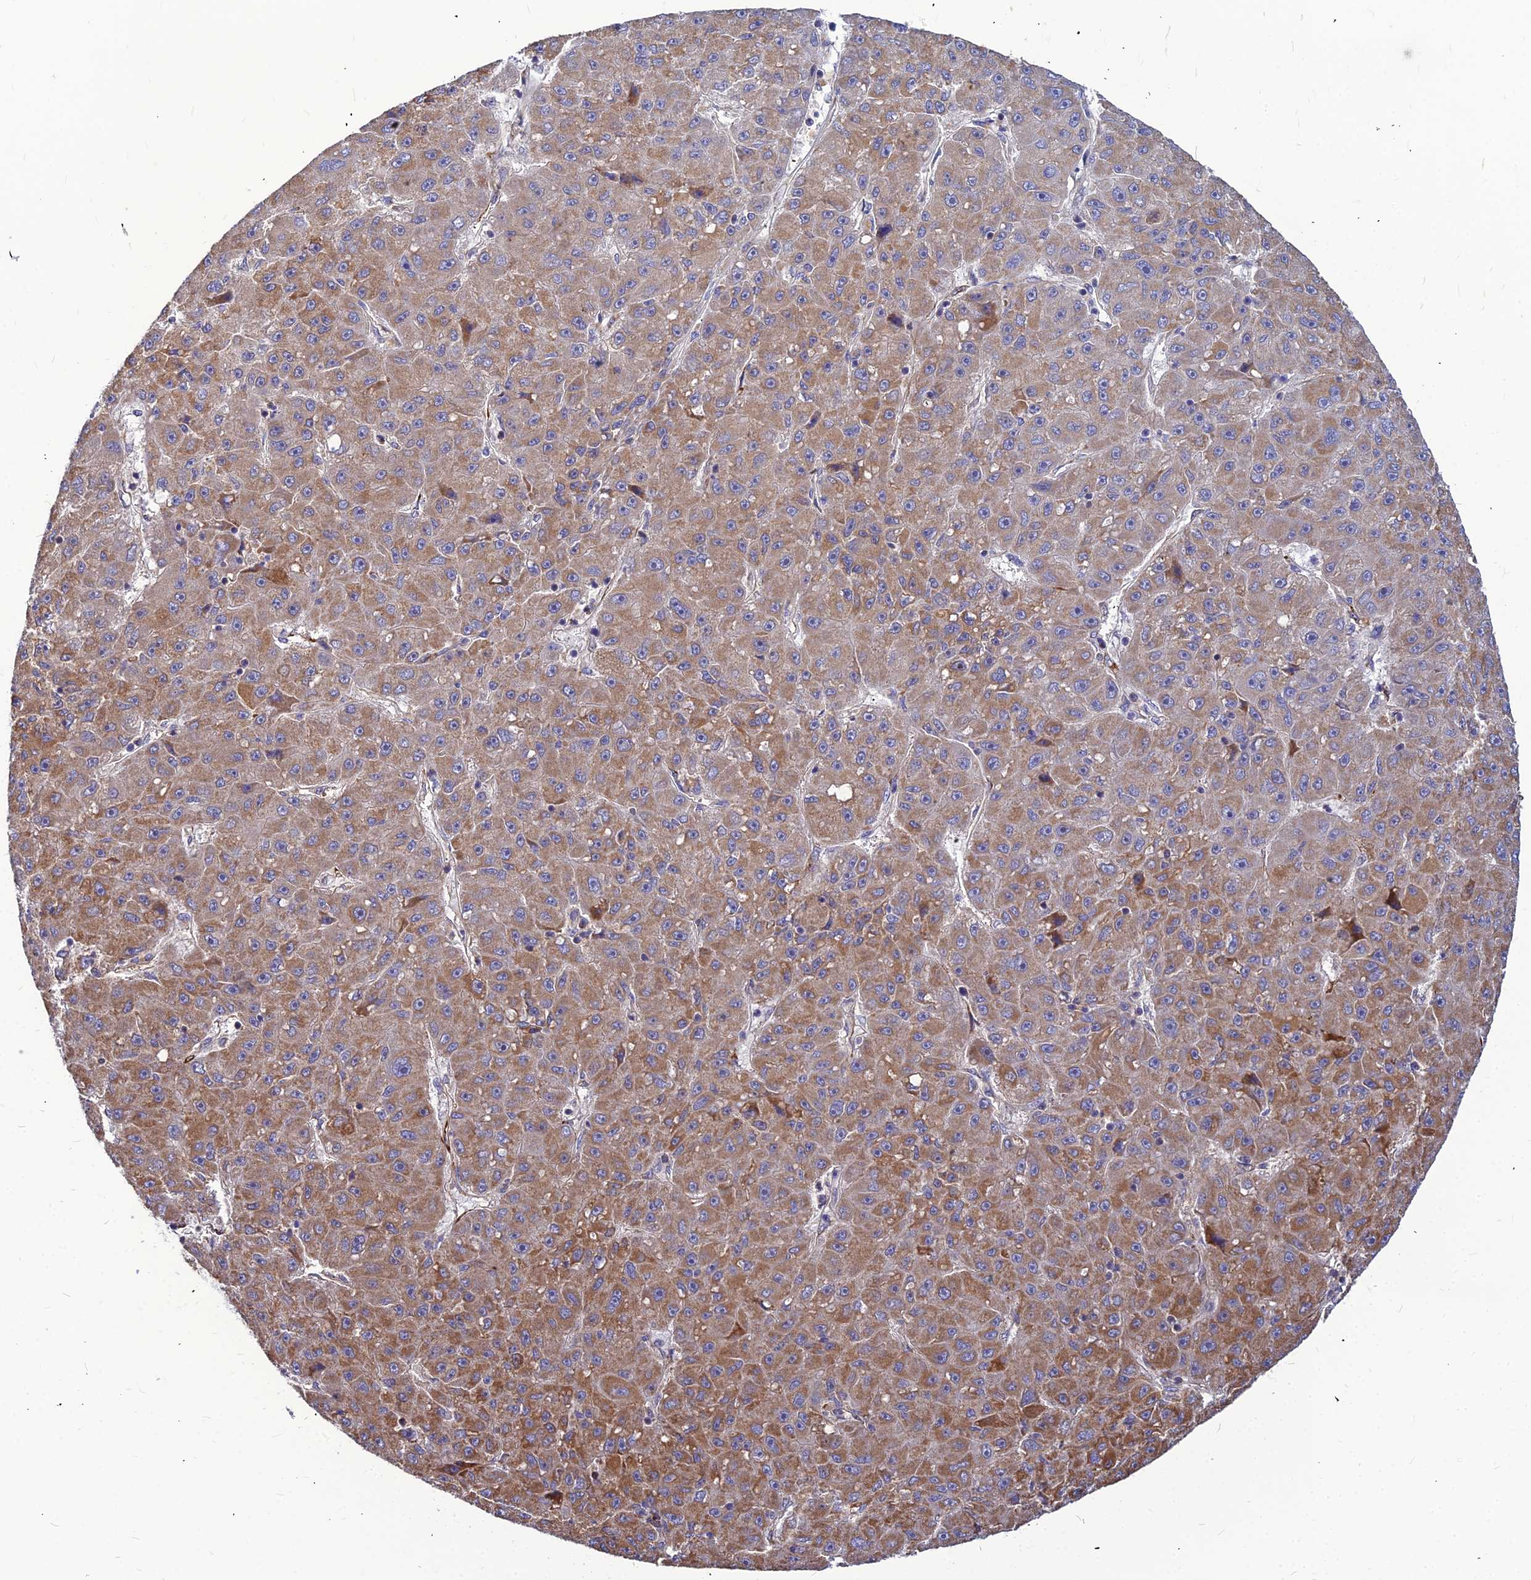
{"staining": {"intensity": "moderate", "quantity": ">75%", "location": "cytoplasmic/membranous"}, "tissue": "liver cancer", "cell_type": "Tumor cells", "image_type": "cancer", "snomed": [{"axis": "morphology", "description": "Carcinoma, Hepatocellular, NOS"}, {"axis": "topography", "description": "Liver"}], "caption": "IHC micrograph of human liver hepatocellular carcinoma stained for a protein (brown), which displays medium levels of moderate cytoplasmic/membranous expression in approximately >75% of tumor cells.", "gene": "ASPHD1", "patient": {"sex": "male", "age": 67}}